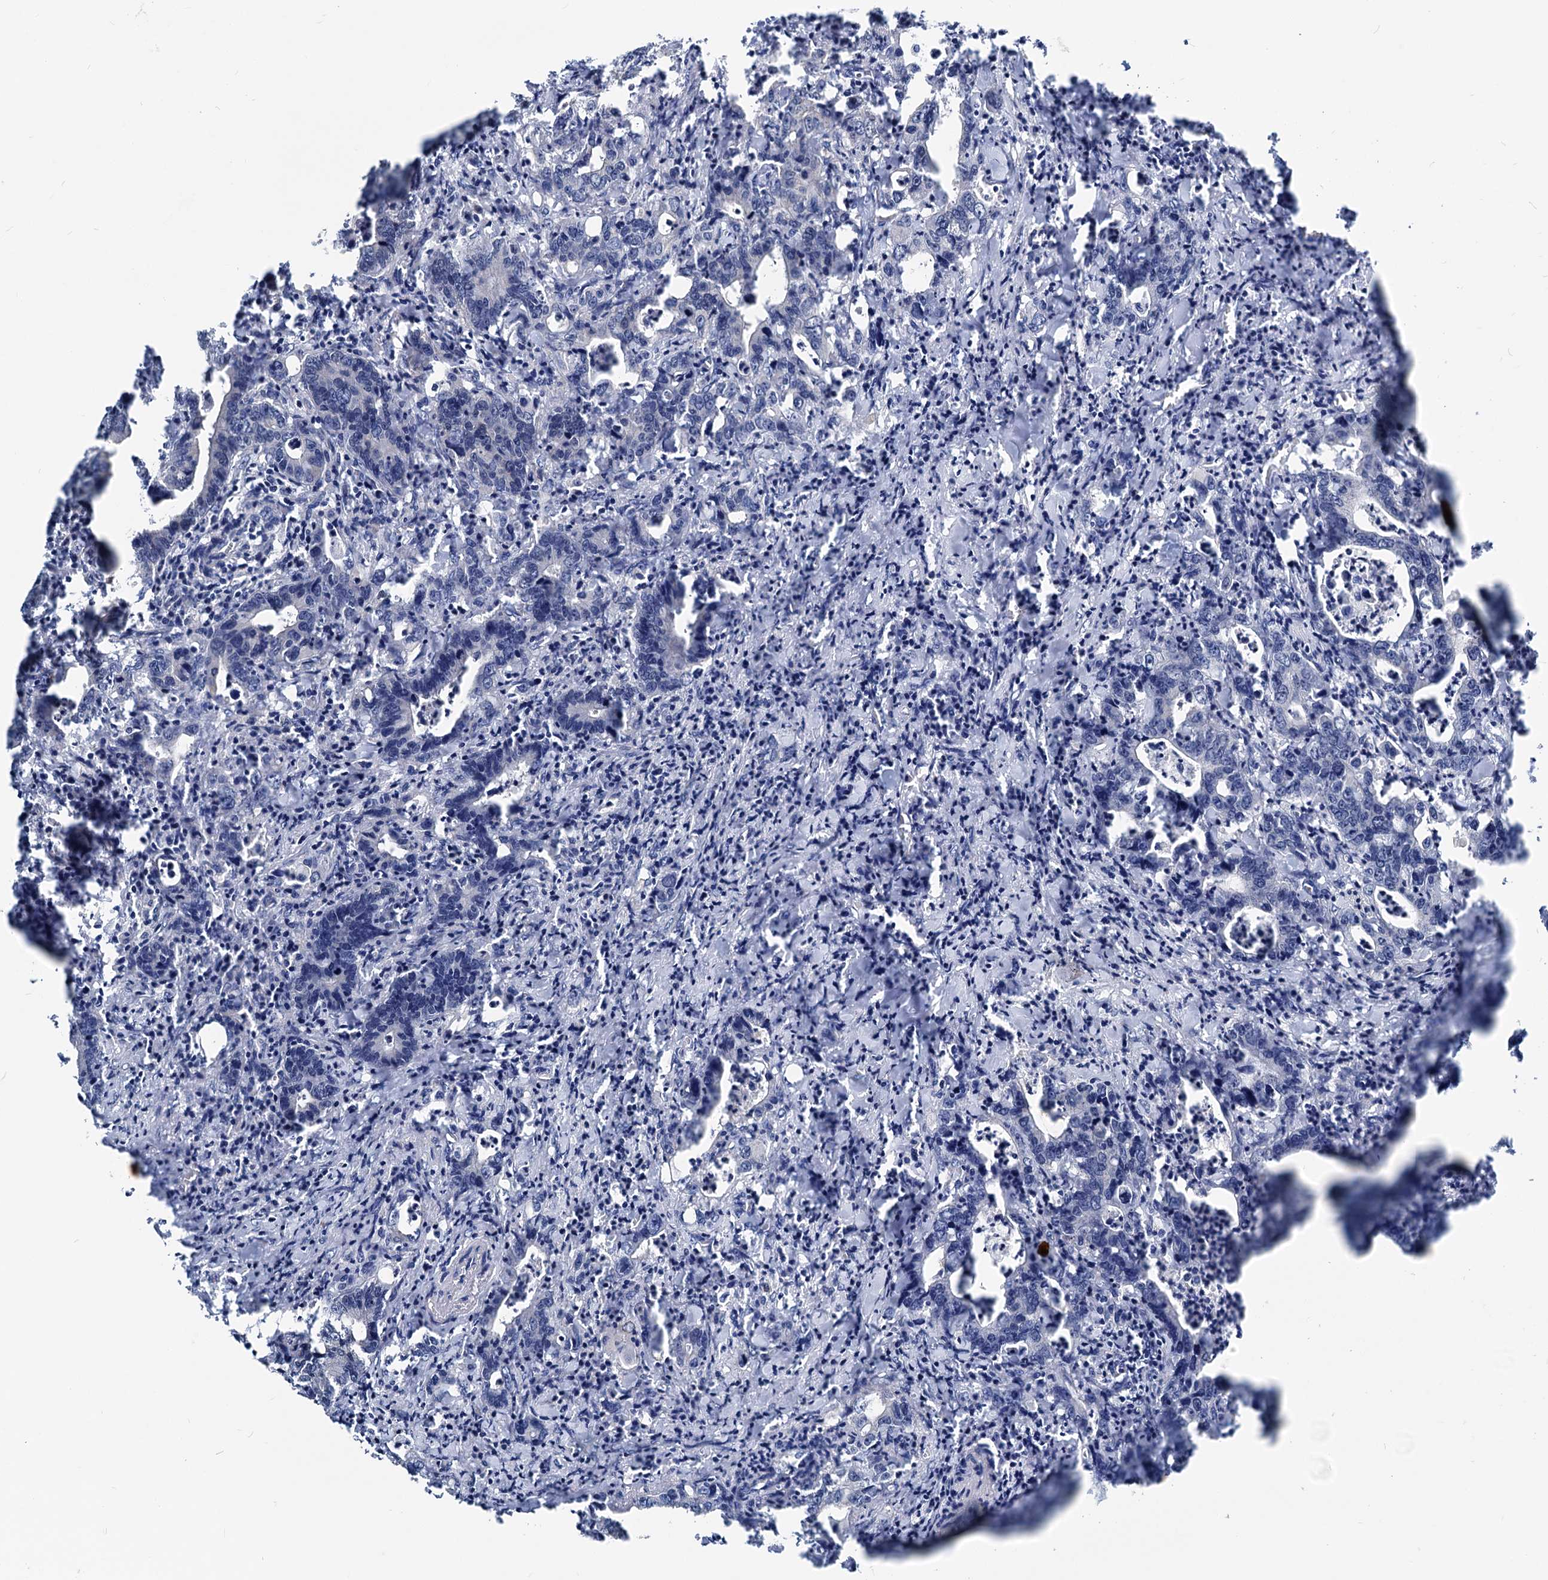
{"staining": {"intensity": "negative", "quantity": "none", "location": "none"}, "tissue": "colorectal cancer", "cell_type": "Tumor cells", "image_type": "cancer", "snomed": [{"axis": "morphology", "description": "Adenocarcinoma, NOS"}, {"axis": "topography", "description": "Colon"}], "caption": "This is an immunohistochemistry photomicrograph of colorectal cancer (adenocarcinoma). There is no staining in tumor cells.", "gene": "GLO1", "patient": {"sex": "female", "age": 75}}